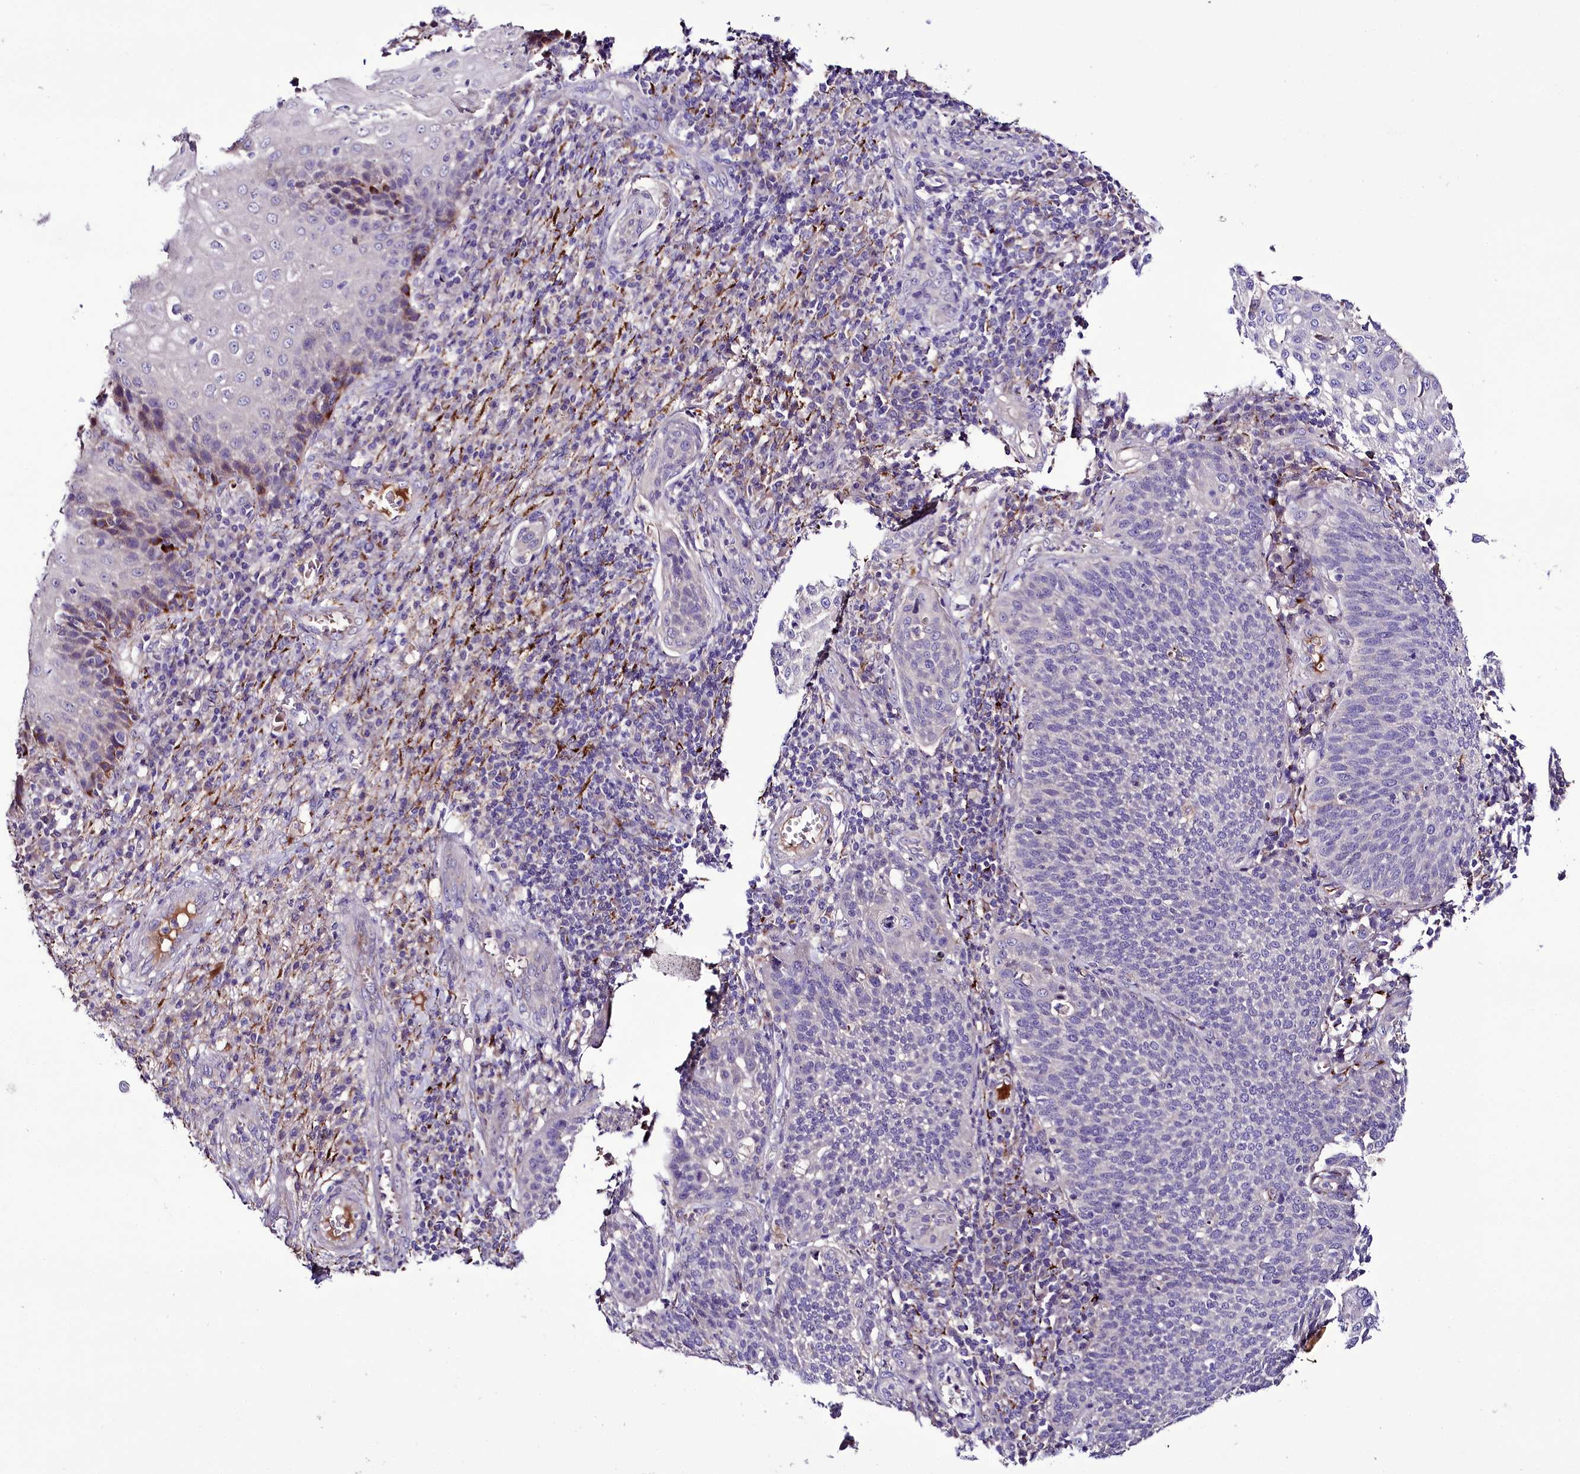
{"staining": {"intensity": "negative", "quantity": "none", "location": "none"}, "tissue": "cervical cancer", "cell_type": "Tumor cells", "image_type": "cancer", "snomed": [{"axis": "morphology", "description": "Squamous cell carcinoma, NOS"}, {"axis": "topography", "description": "Cervix"}], "caption": "Immunohistochemical staining of cervical cancer displays no significant expression in tumor cells.", "gene": "PPP1R32", "patient": {"sex": "female", "age": 34}}